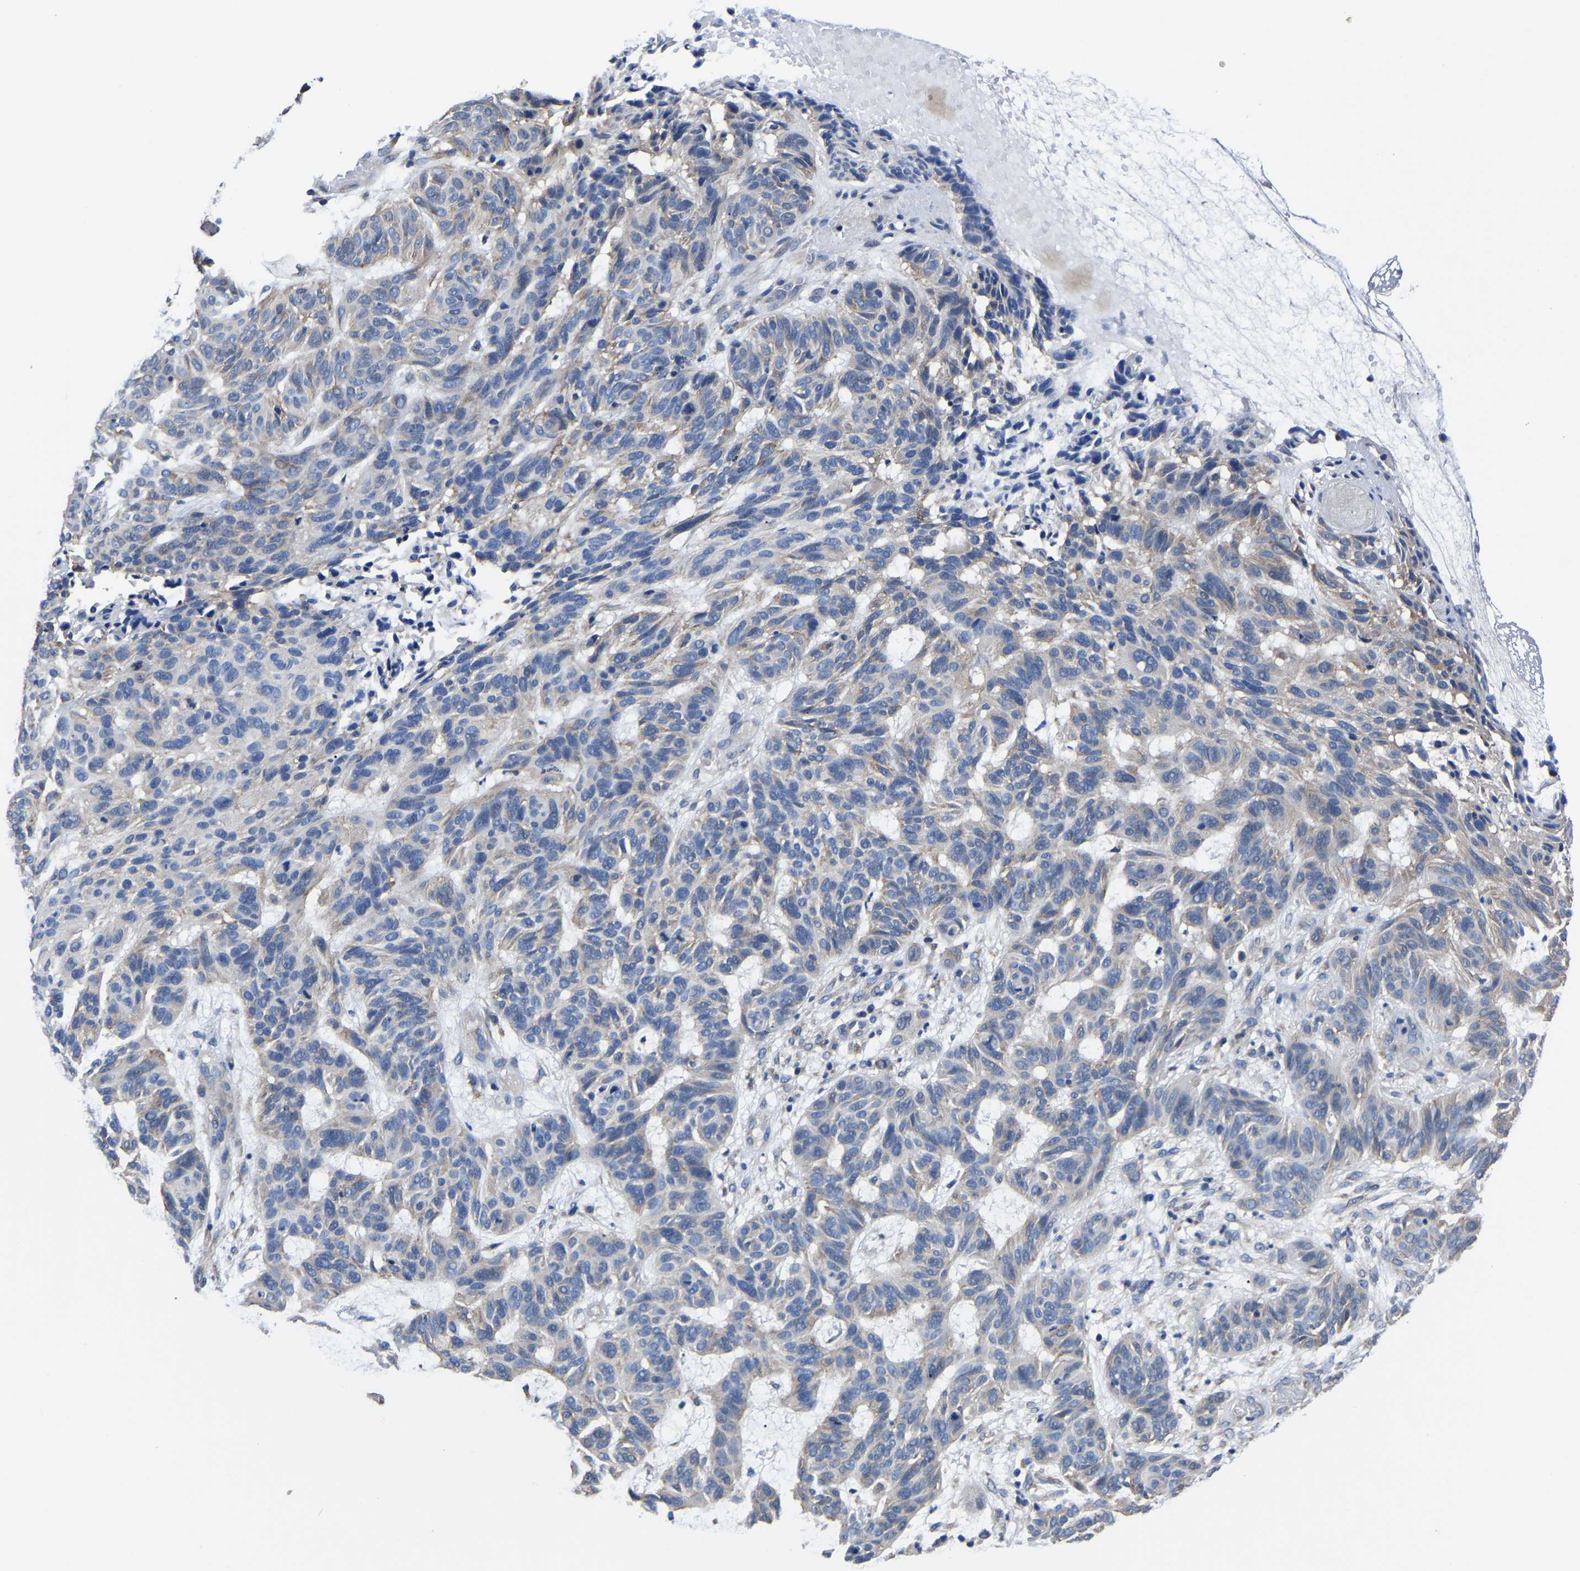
{"staining": {"intensity": "weak", "quantity": "25%-75%", "location": "cytoplasmic/membranous"}, "tissue": "skin cancer", "cell_type": "Tumor cells", "image_type": "cancer", "snomed": [{"axis": "morphology", "description": "Basal cell carcinoma"}, {"axis": "topography", "description": "Skin"}], "caption": "Brown immunohistochemical staining in human basal cell carcinoma (skin) demonstrates weak cytoplasmic/membranous expression in about 25%-75% of tumor cells.", "gene": "SRPK2", "patient": {"sex": "male", "age": 85}}